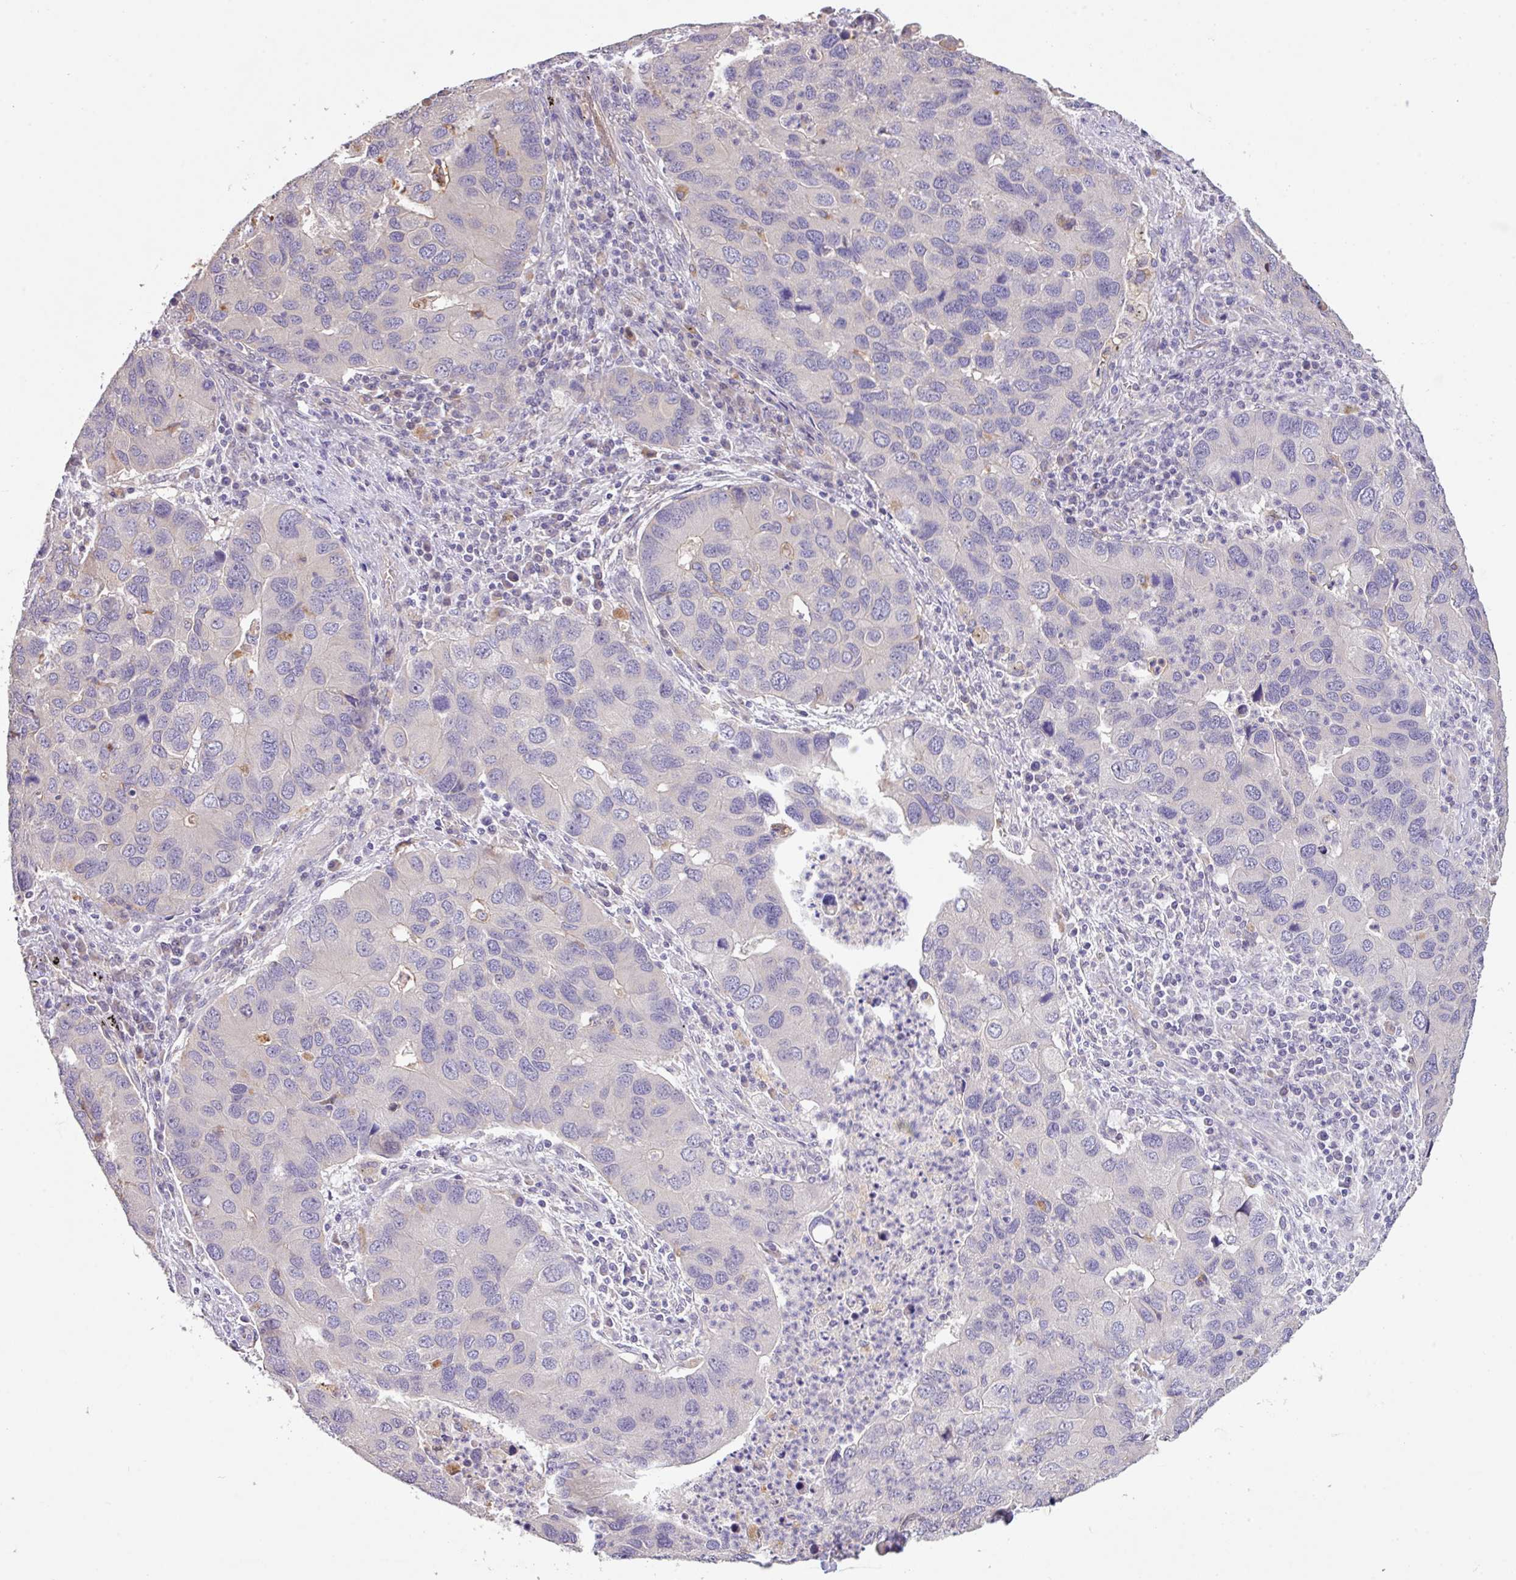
{"staining": {"intensity": "negative", "quantity": "none", "location": "none"}, "tissue": "lung cancer", "cell_type": "Tumor cells", "image_type": "cancer", "snomed": [{"axis": "morphology", "description": "Aneuploidy"}, {"axis": "morphology", "description": "Adenocarcinoma, NOS"}, {"axis": "topography", "description": "Lymph node"}, {"axis": "topography", "description": "Lung"}], "caption": "Immunohistochemical staining of human adenocarcinoma (lung) reveals no significant positivity in tumor cells.", "gene": "PRADC1", "patient": {"sex": "female", "age": 74}}